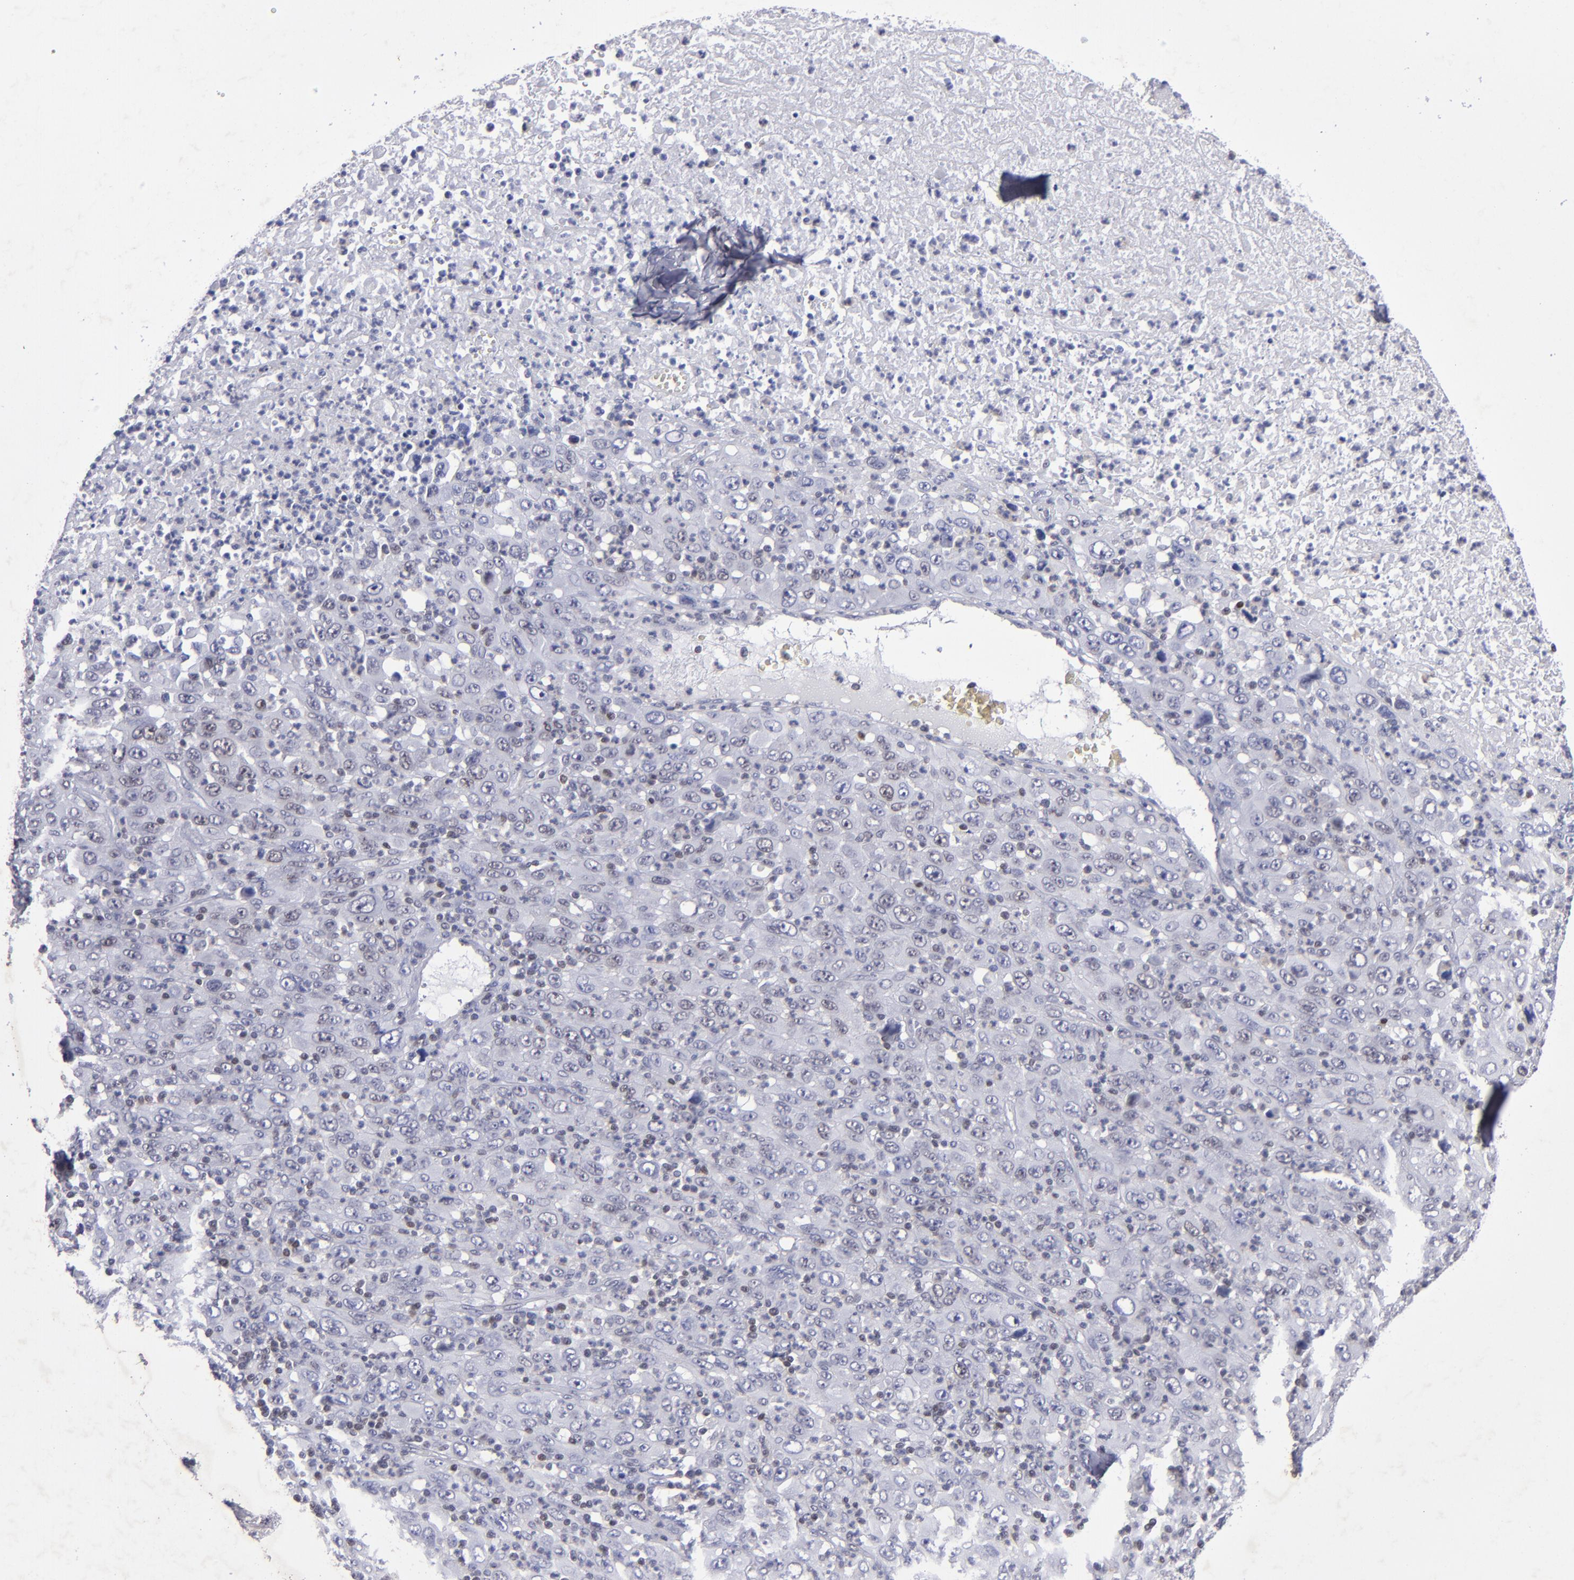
{"staining": {"intensity": "negative", "quantity": "none", "location": "none"}, "tissue": "melanoma", "cell_type": "Tumor cells", "image_type": "cancer", "snomed": [{"axis": "morphology", "description": "Malignant melanoma, Metastatic site"}, {"axis": "topography", "description": "Skin"}], "caption": "Immunohistochemistry (IHC) histopathology image of melanoma stained for a protein (brown), which shows no staining in tumor cells.", "gene": "MGMT", "patient": {"sex": "female", "age": 56}}